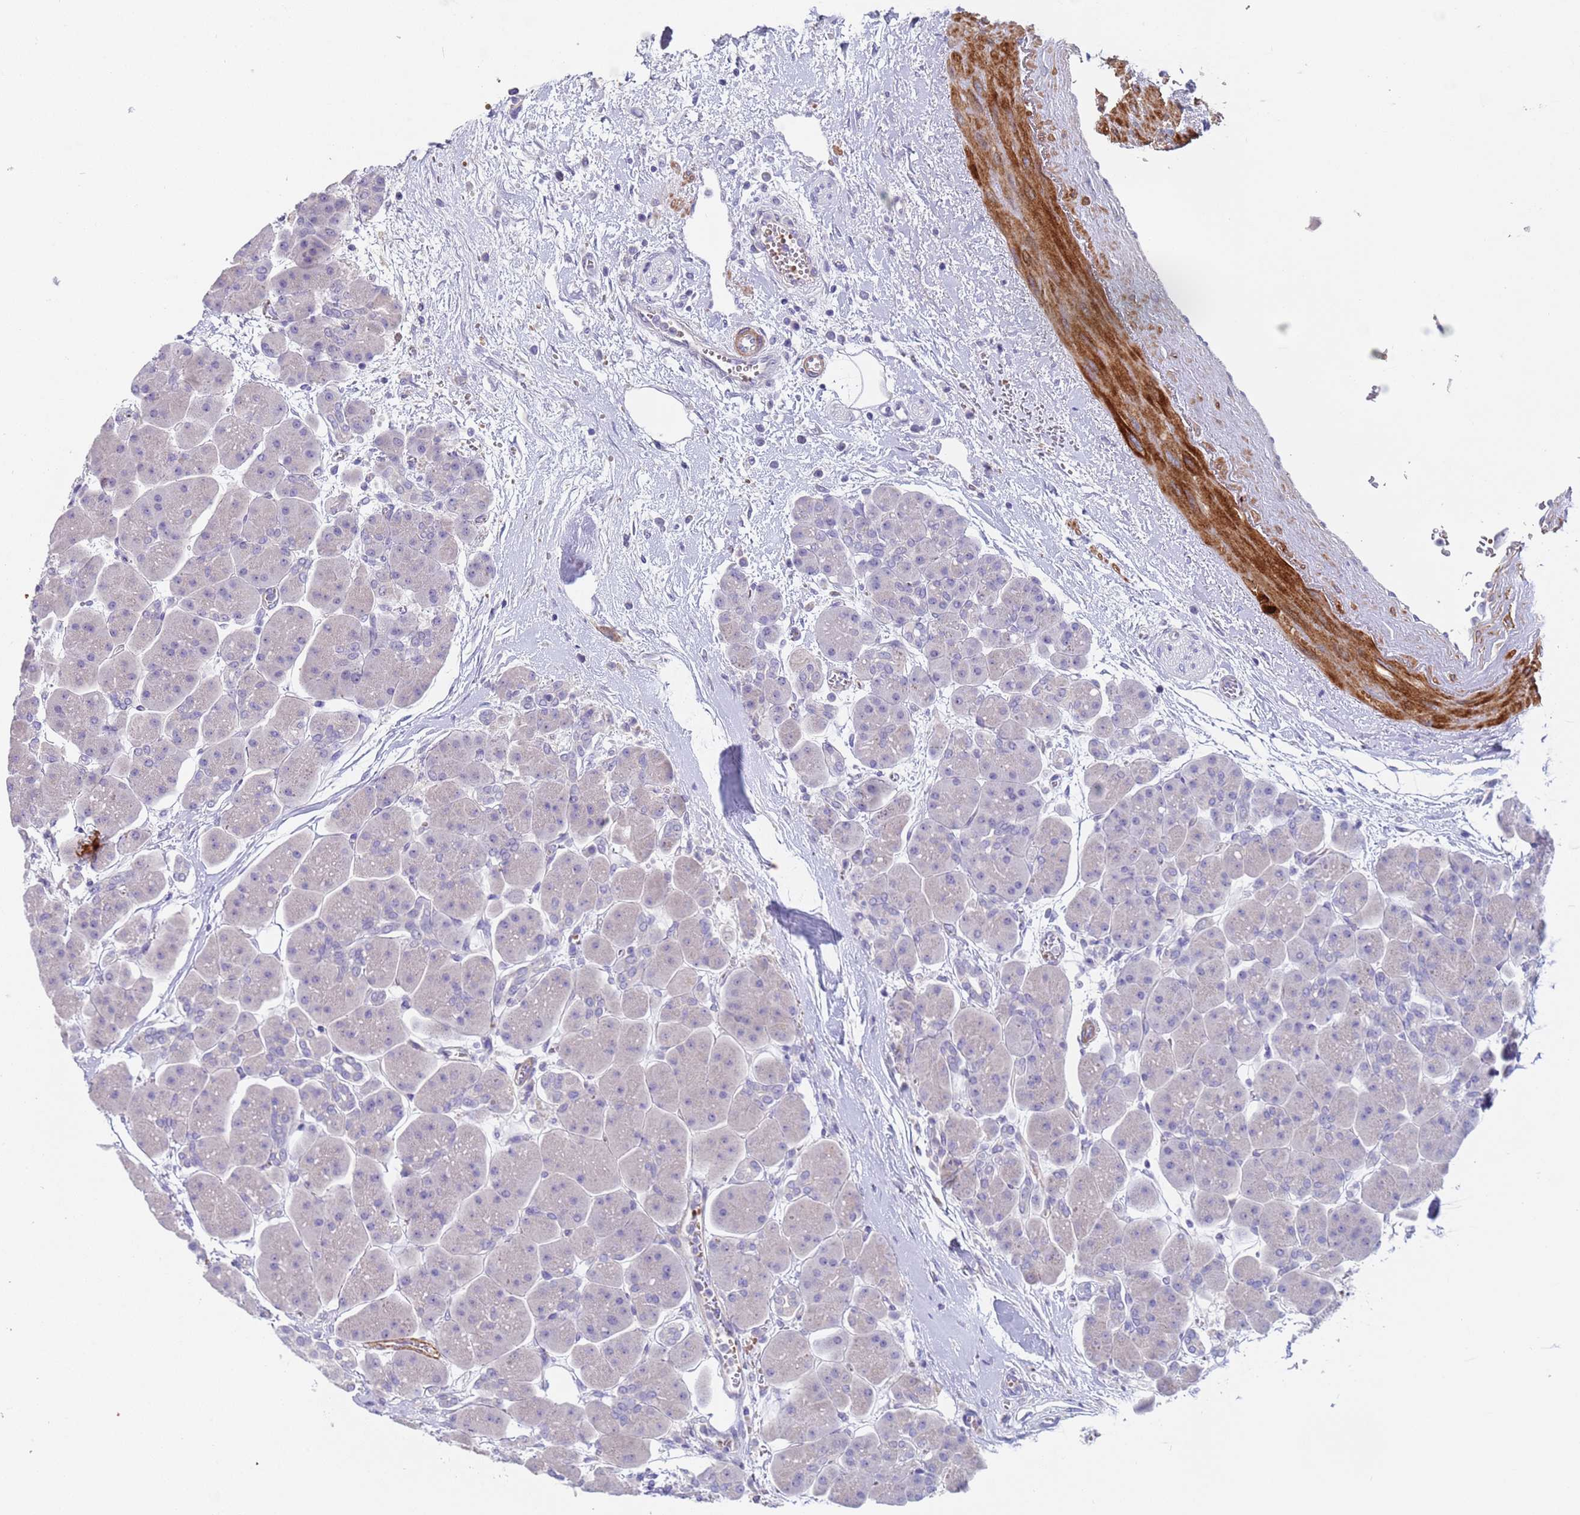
{"staining": {"intensity": "negative", "quantity": "none", "location": "none"}, "tissue": "pancreas", "cell_type": "Exocrine glandular cells", "image_type": "normal", "snomed": [{"axis": "morphology", "description": "Normal tissue, NOS"}, {"axis": "topography", "description": "Pancreas"}], "caption": "This is an immunohistochemistry (IHC) photomicrograph of benign human pancreas. There is no positivity in exocrine glandular cells.", "gene": "KBTBD3", "patient": {"sex": "male", "age": 66}}